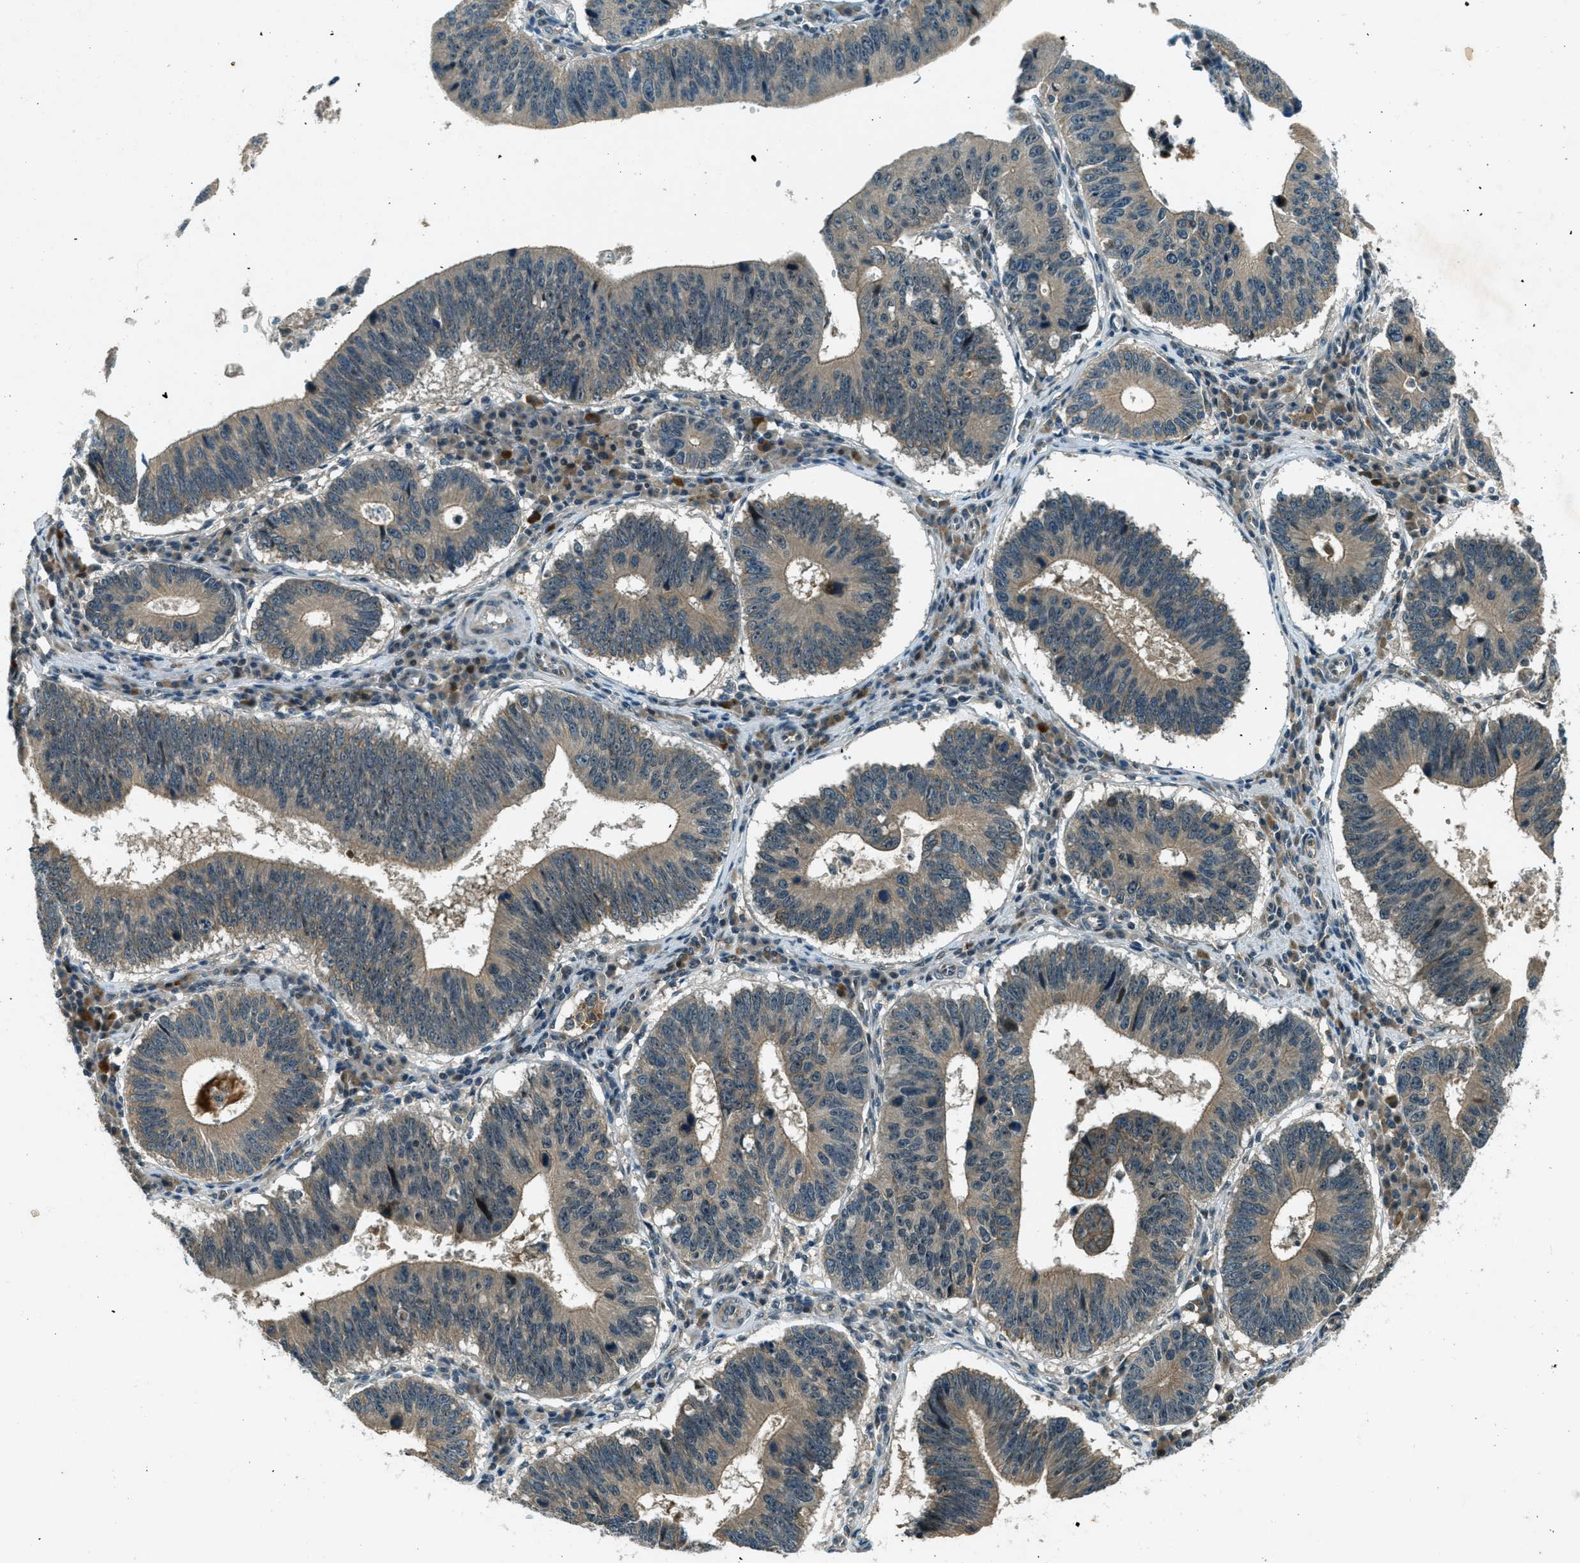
{"staining": {"intensity": "weak", "quantity": ">75%", "location": "cytoplasmic/membranous"}, "tissue": "stomach cancer", "cell_type": "Tumor cells", "image_type": "cancer", "snomed": [{"axis": "morphology", "description": "Adenocarcinoma, NOS"}, {"axis": "topography", "description": "Stomach"}], "caption": "A low amount of weak cytoplasmic/membranous staining is appreciated in approximately >75% of tumor cells in stomach cancer (adenocarcinoma) tissue.", "gene": "STK11", "patient": {"sex": "male", "age": 59}}